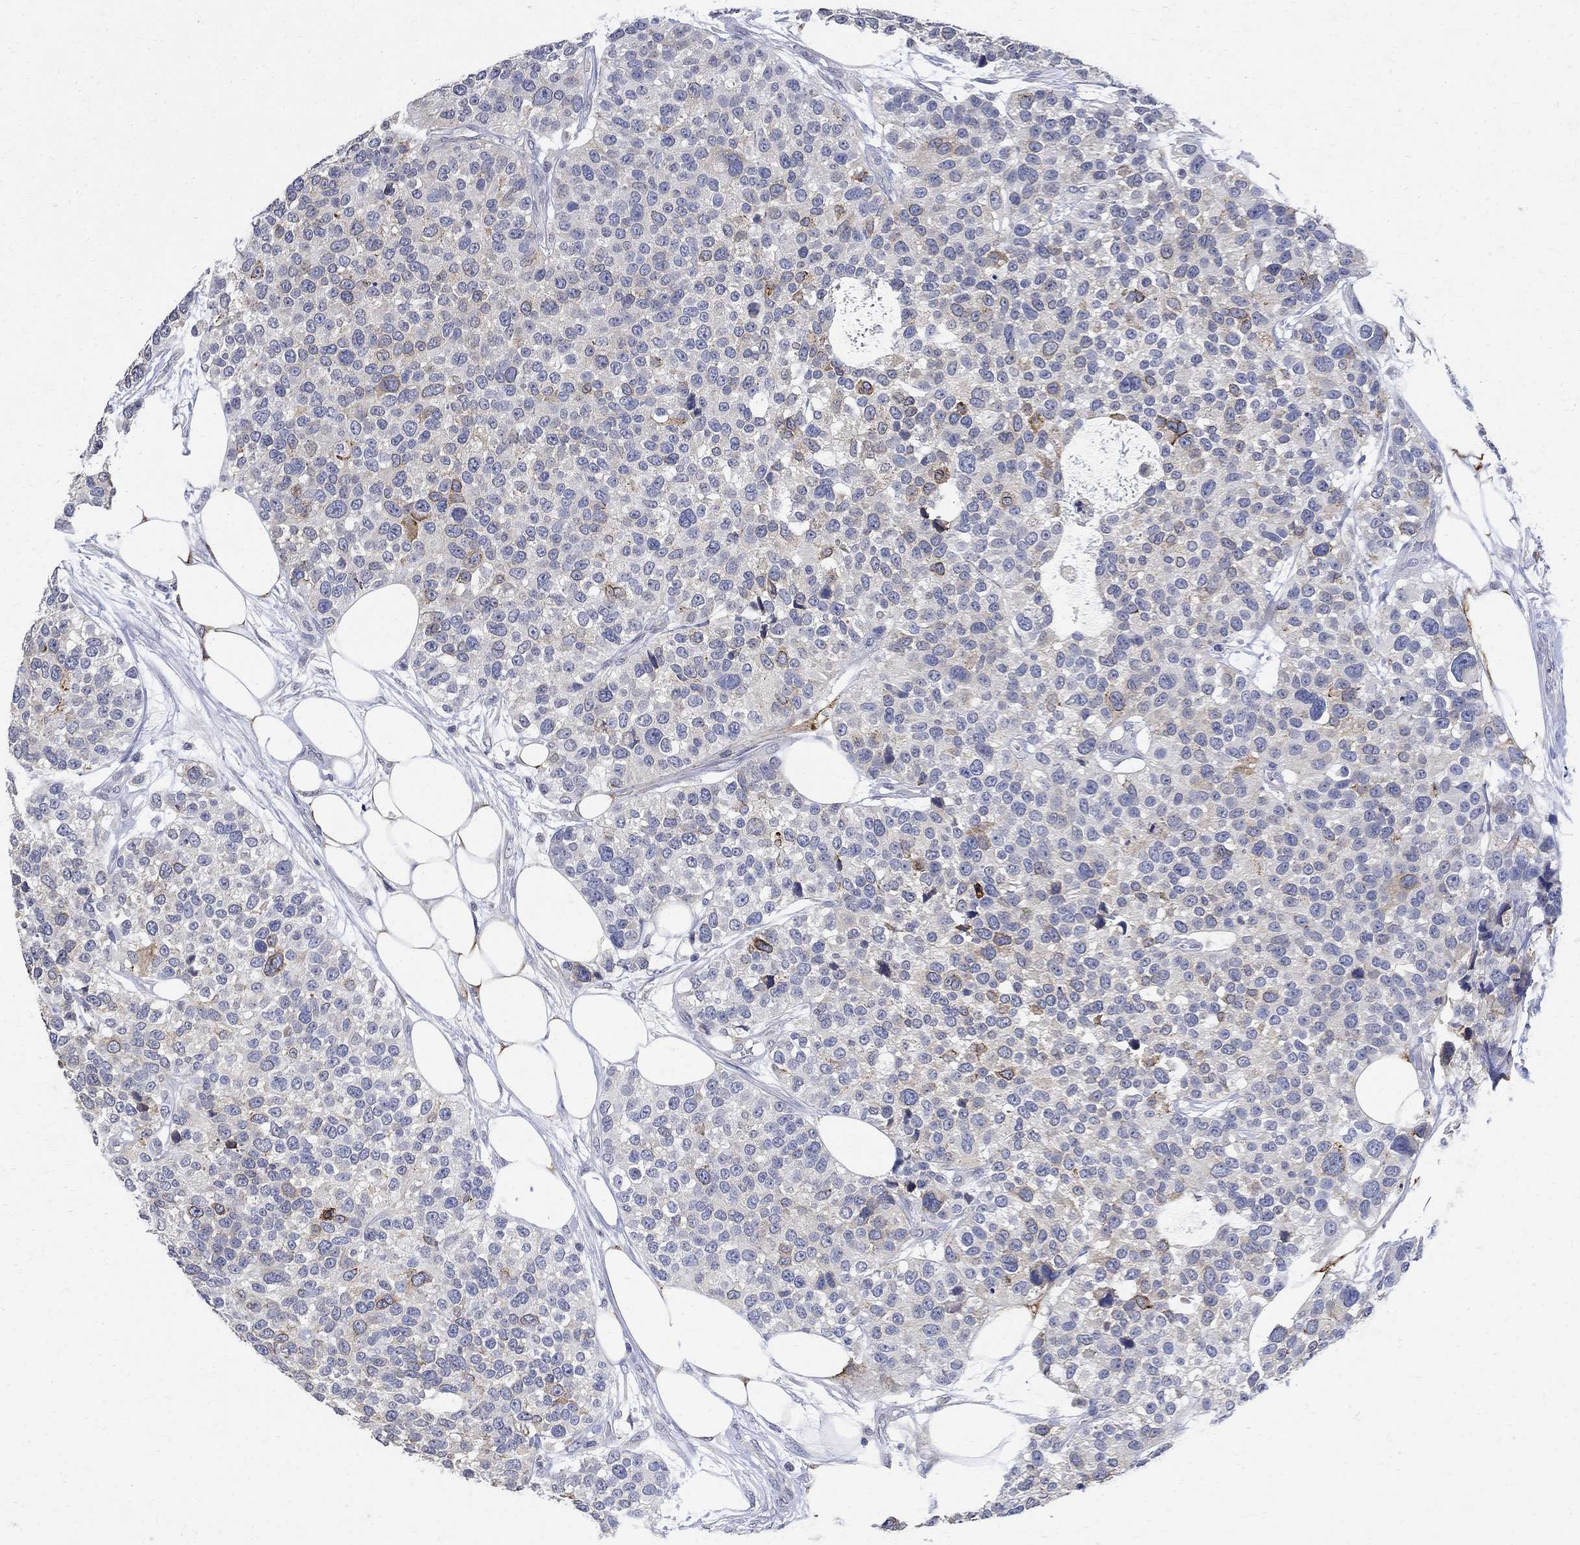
{"staining": {"intensity": "moderate", "quantity": "<25%", "location": "cytoplasmic/membranous"}, "tissue": "urothelial cancer", "cell_type": "Tumor cells", "image_type": "cancer", "snomed": [{"axis": "morphology", "description": "Urothelial carcinoma, High grade"}, {"axis": "topography", "description": "Urinary bladder"}], "caption": "An image showing moderate cytoplasmic/membranous expression in about <25% of tumor cells in high-grade urothelial carcinoma, as visualized by brown immunohistochemical staining.", "gene": "TMEM169", "patient": {"sex": "male", "age": 77}}